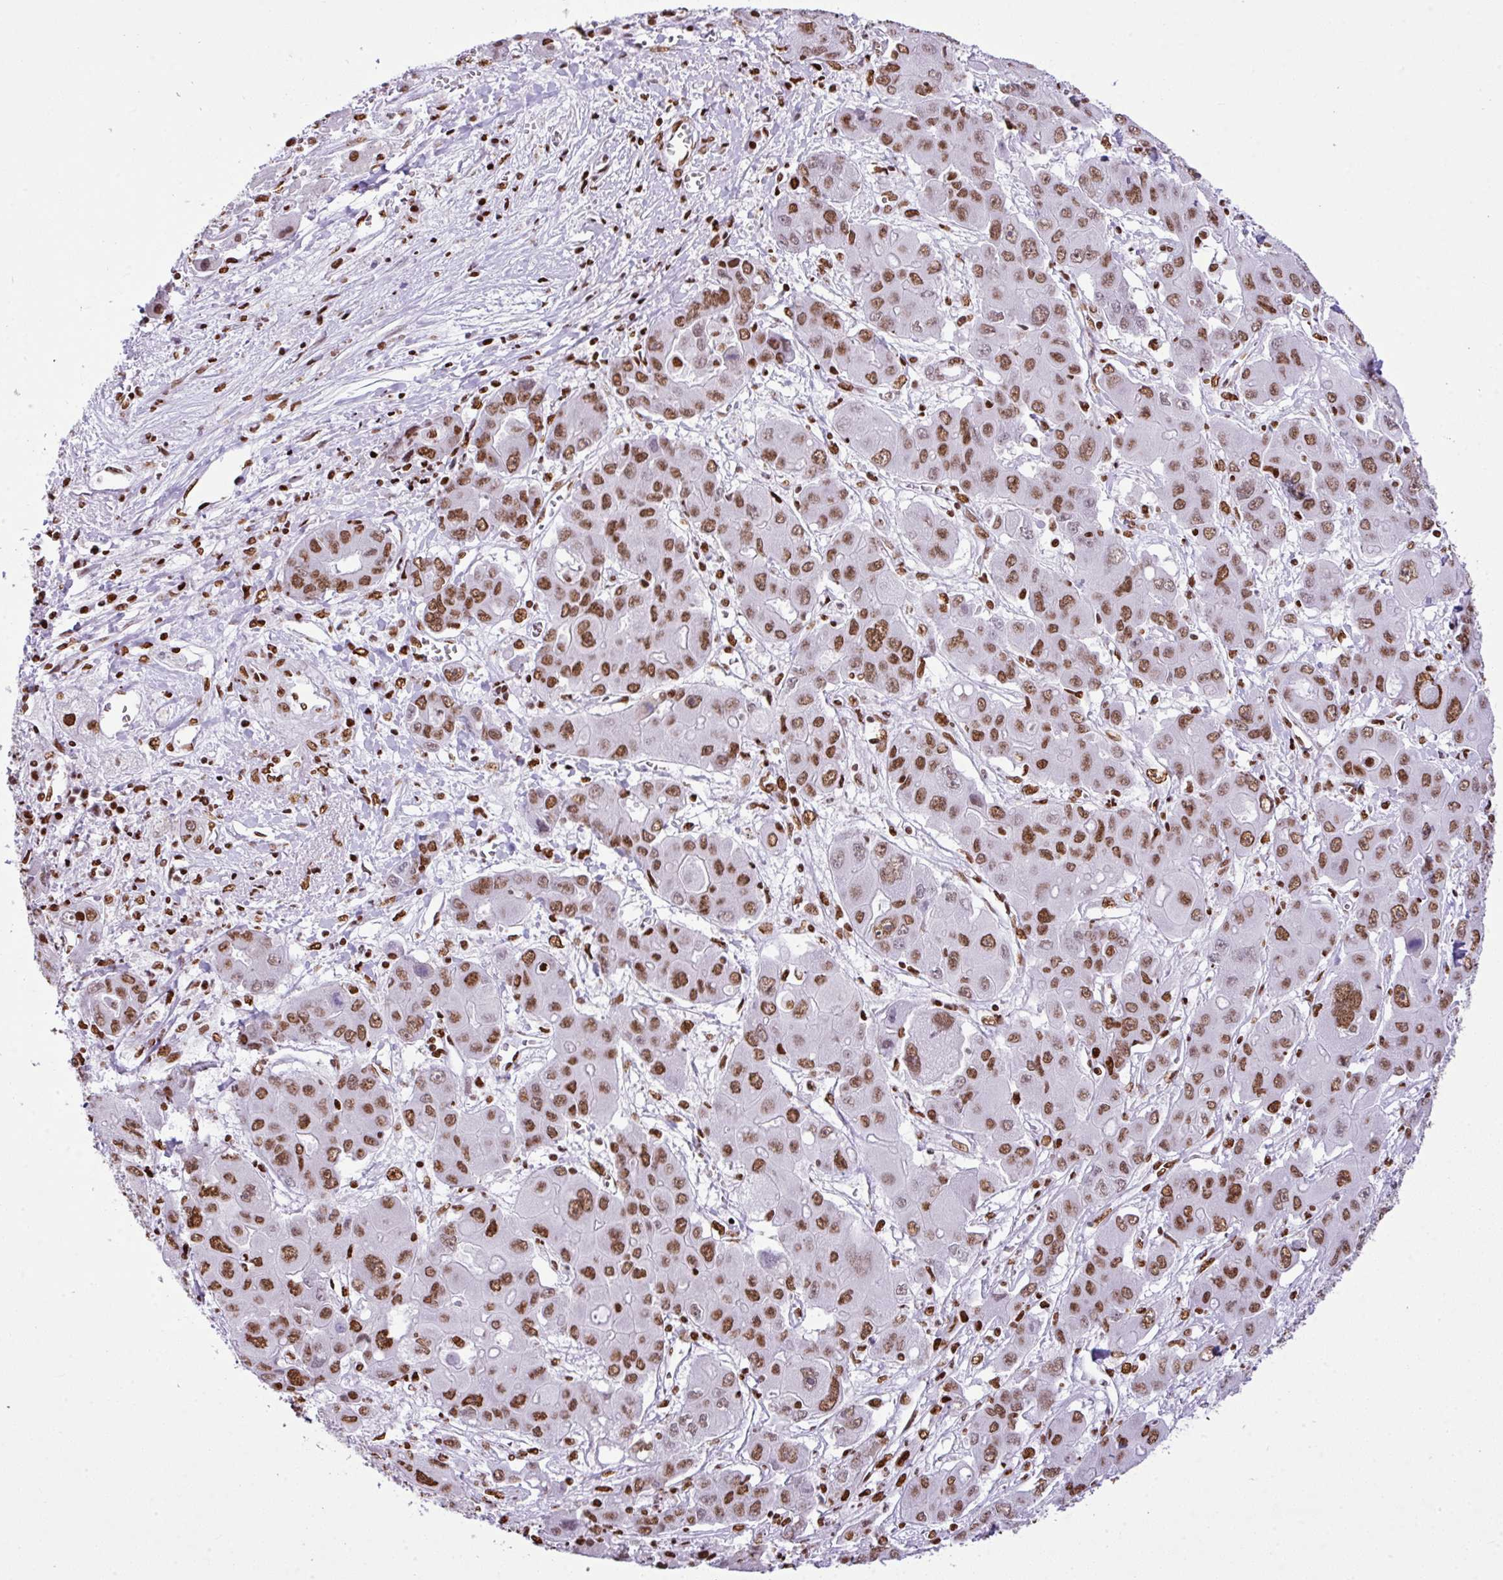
{"staining": {"intensity": "moderate", "quantity": ">75%", "location": "nuclear"}, "tissue": "liver cancer", "cell_type": "Tumor cells", "image_type": "cancer", "snomed": [{"axis": "morphology", "description": "Cholangiocarcinoma"}, {"axis": "topography", "description": "Liver"}], "caption": "The histopathology image demonstrates a brown stain indicating the presence of a protein in the nuclear of tumor cells in liver cancer.", "gene": "RARG", "patient": {"sex": "male", "age": 67}}